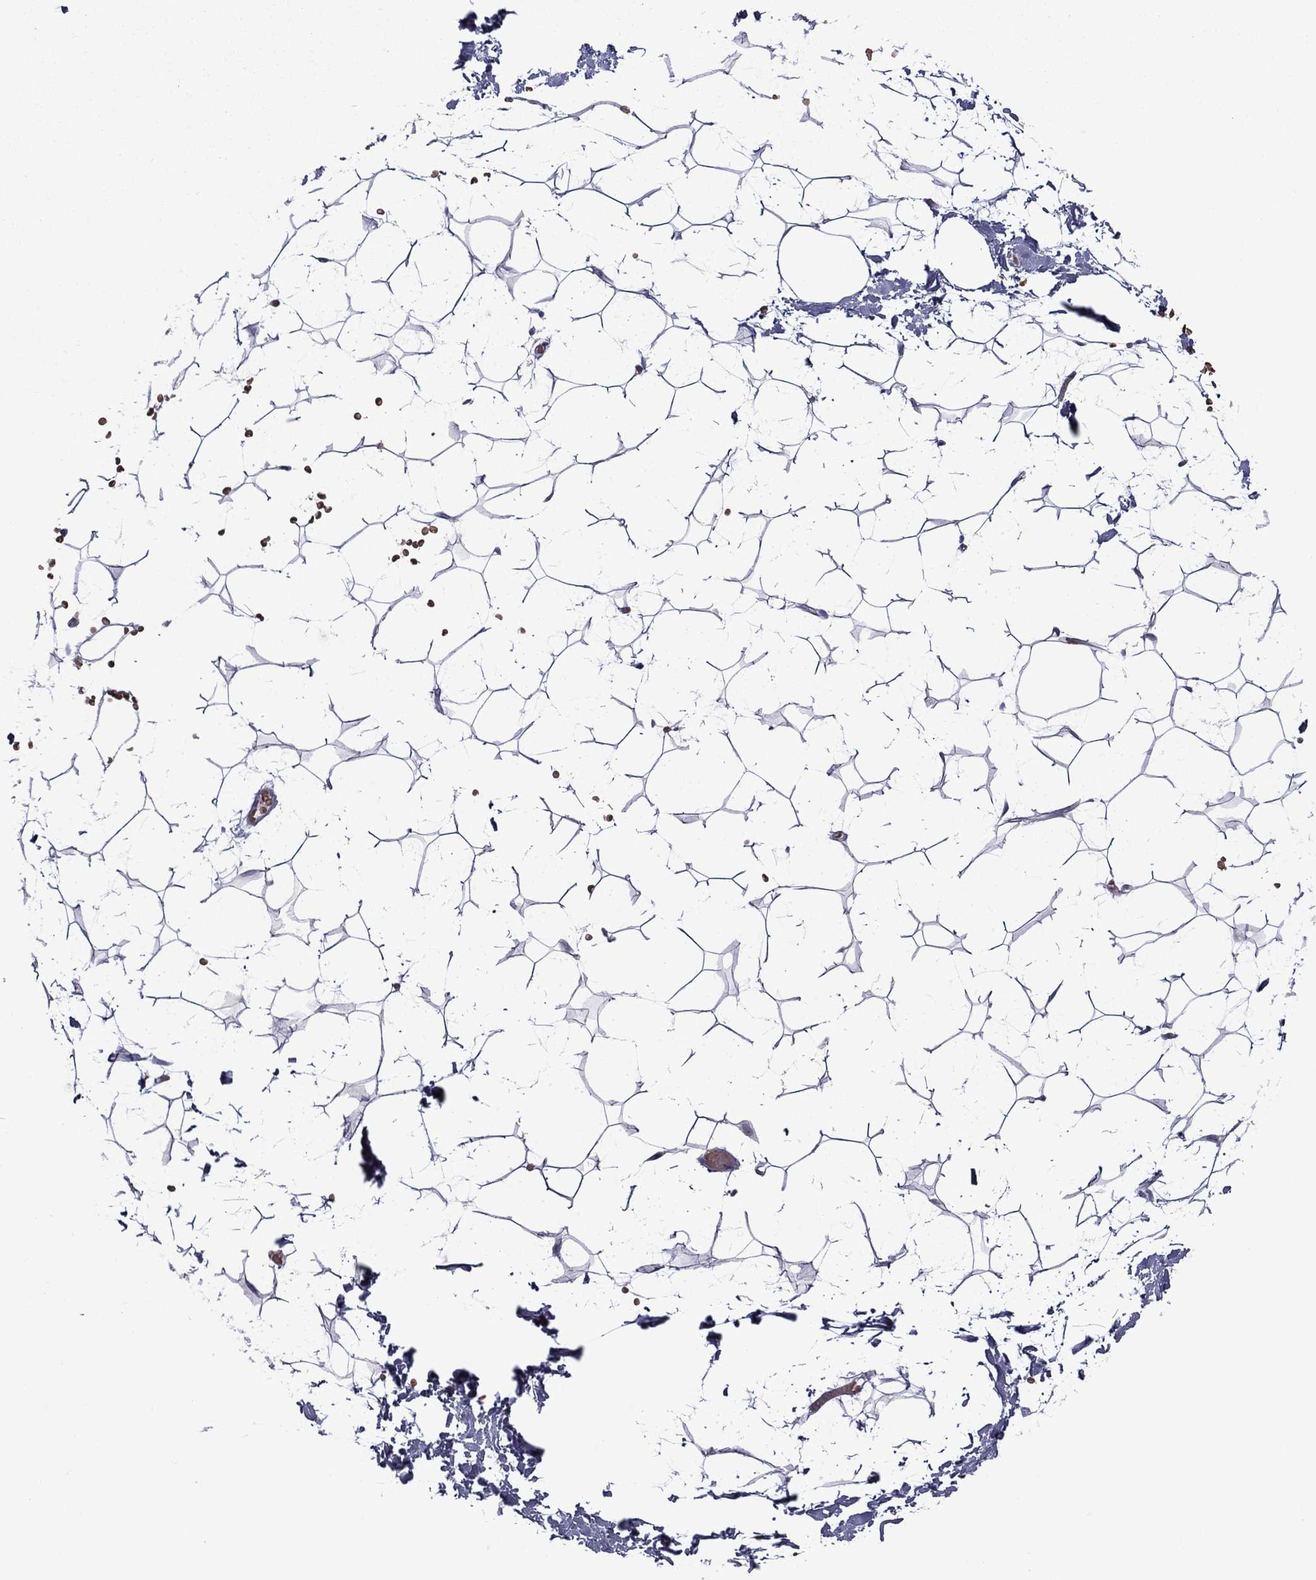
{"staining": {"intensity": "negative", "quantity": "none", "location": "none"}, "tissue": "adipose tissue", "cell_type": "Adipocytes", "image_type": "normal", "snomed": [{"axis": "morphology", "description": "Normal tissue, NOS"}, {"axis": "topography", "description": "Skin"}, {"axis": "topography", "description": "Peripheral nerve tissue"}], "caption": "There is no significant staining in adipocytes of adipose tissue. The staining was performed using DAB to visualize the protein expression in brown, while the nuclei were stained in blue with hematoxylin (Magnification: 20x).", "gene": "LMO7", "patient": {"sex": "female", "age": 56}}